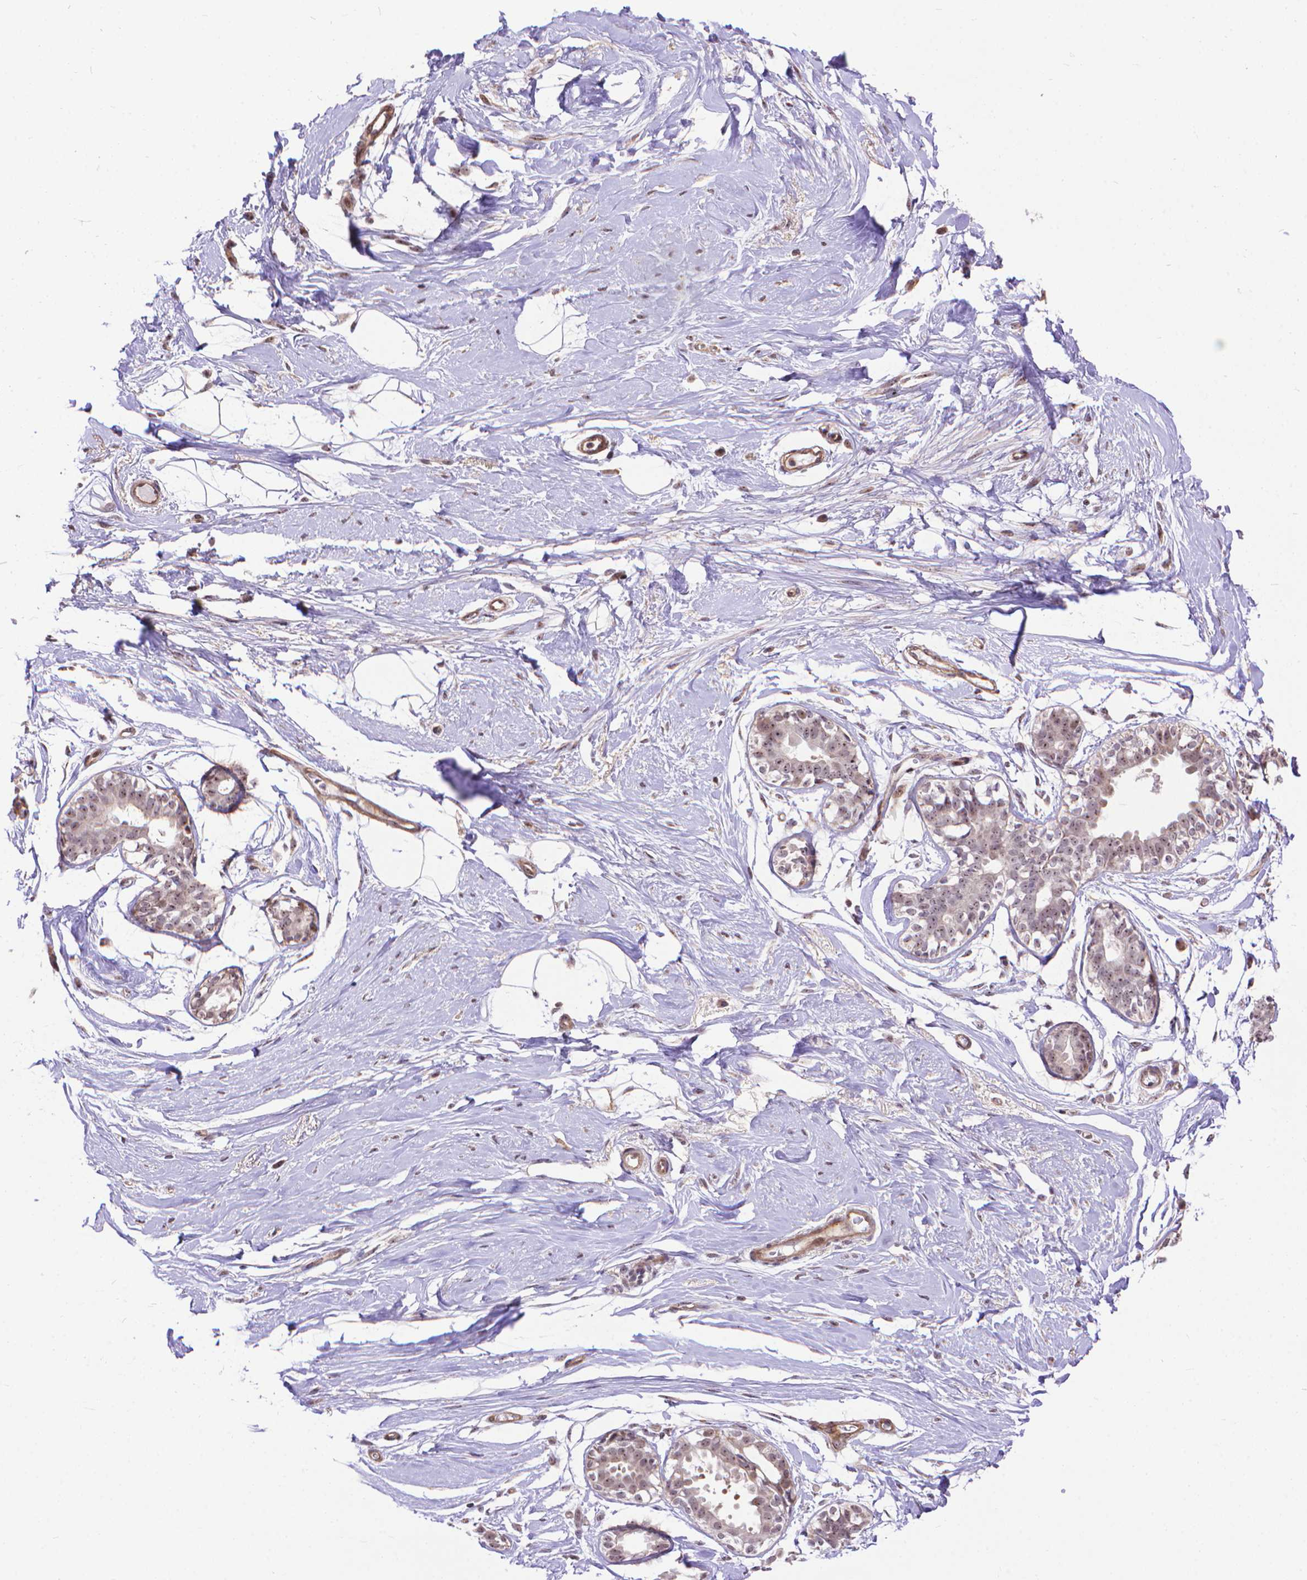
{"staining": {"intensity": "moderate", "quantity": "<25%", "location": "nuclear"}, "tissue": "breast", "cell_type": "Adipocytes", "image_type": "normal", "snomed": [{"axis": "morphology", "description": "Normal tissue, NOS"}, {"axis": "topography", "description": "Breast"}], "caption": "Protein expression analysis of benign breast shows moderate nuclear staining in about <25% of adipocytes. (DAB IHC with brightfield microscopy, high magnification).", "gene": "TMEM135", "patient": {"sex": "female", "age": 49}}